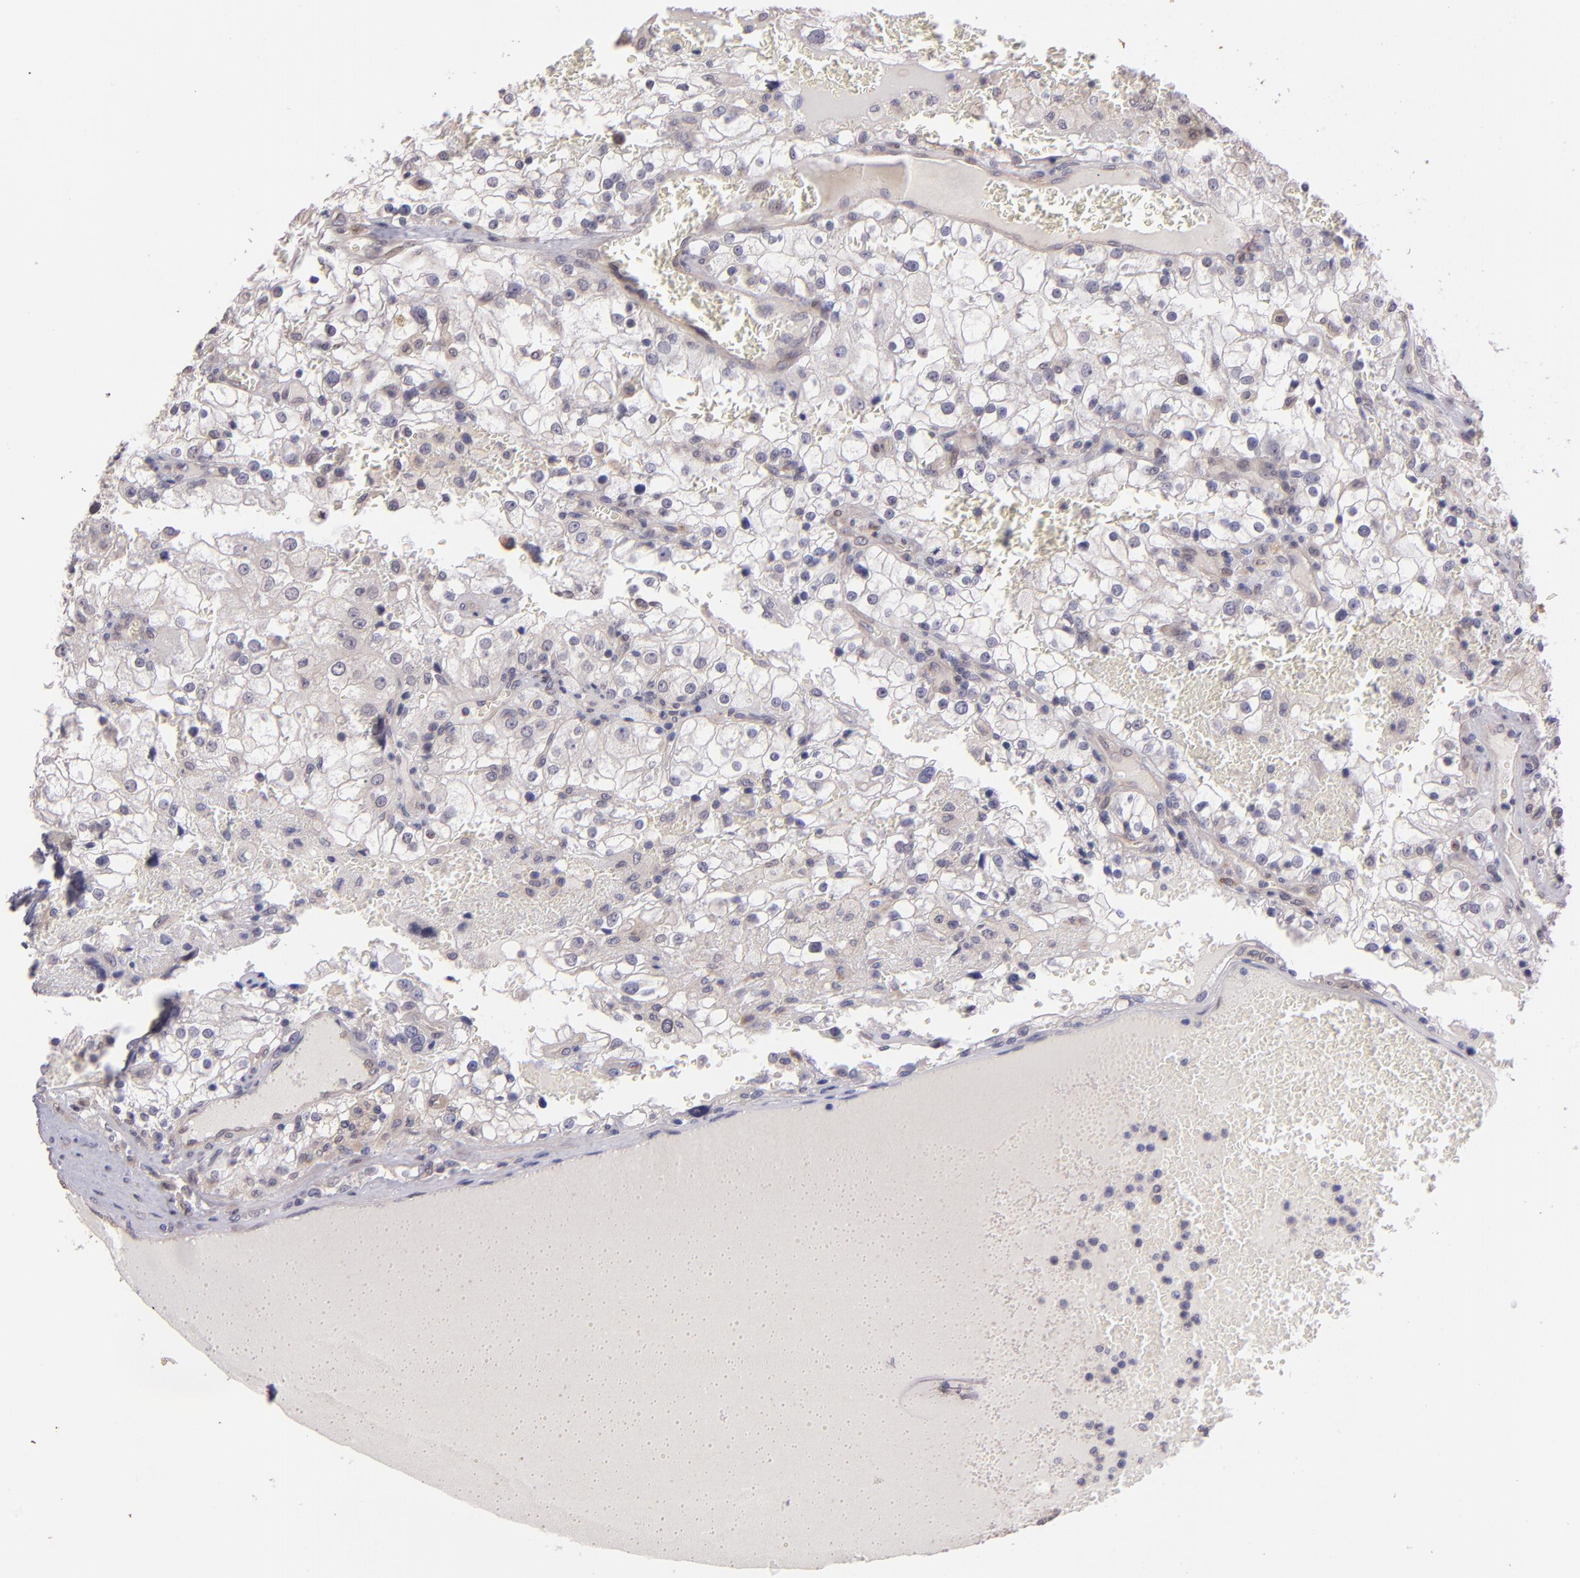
{"staining": {"intensity": "negative", "quantity": "none", "location": "none"}, "tissue": "renal cancer", "cell_type": "Tumor cells", "image_type": "cancer", "snomed": [{"axis": "morphology", "description": "Adenocarcinoma, NOS"}, {"axis": "topography", "description": "Kidney"}], "caption": "Immunohistochemical staining of renal adenocarcinoma shows no significant expression in tumor cells.", "gene": "NUP62CL", "patient": {"sex": "female", "age": 74}}